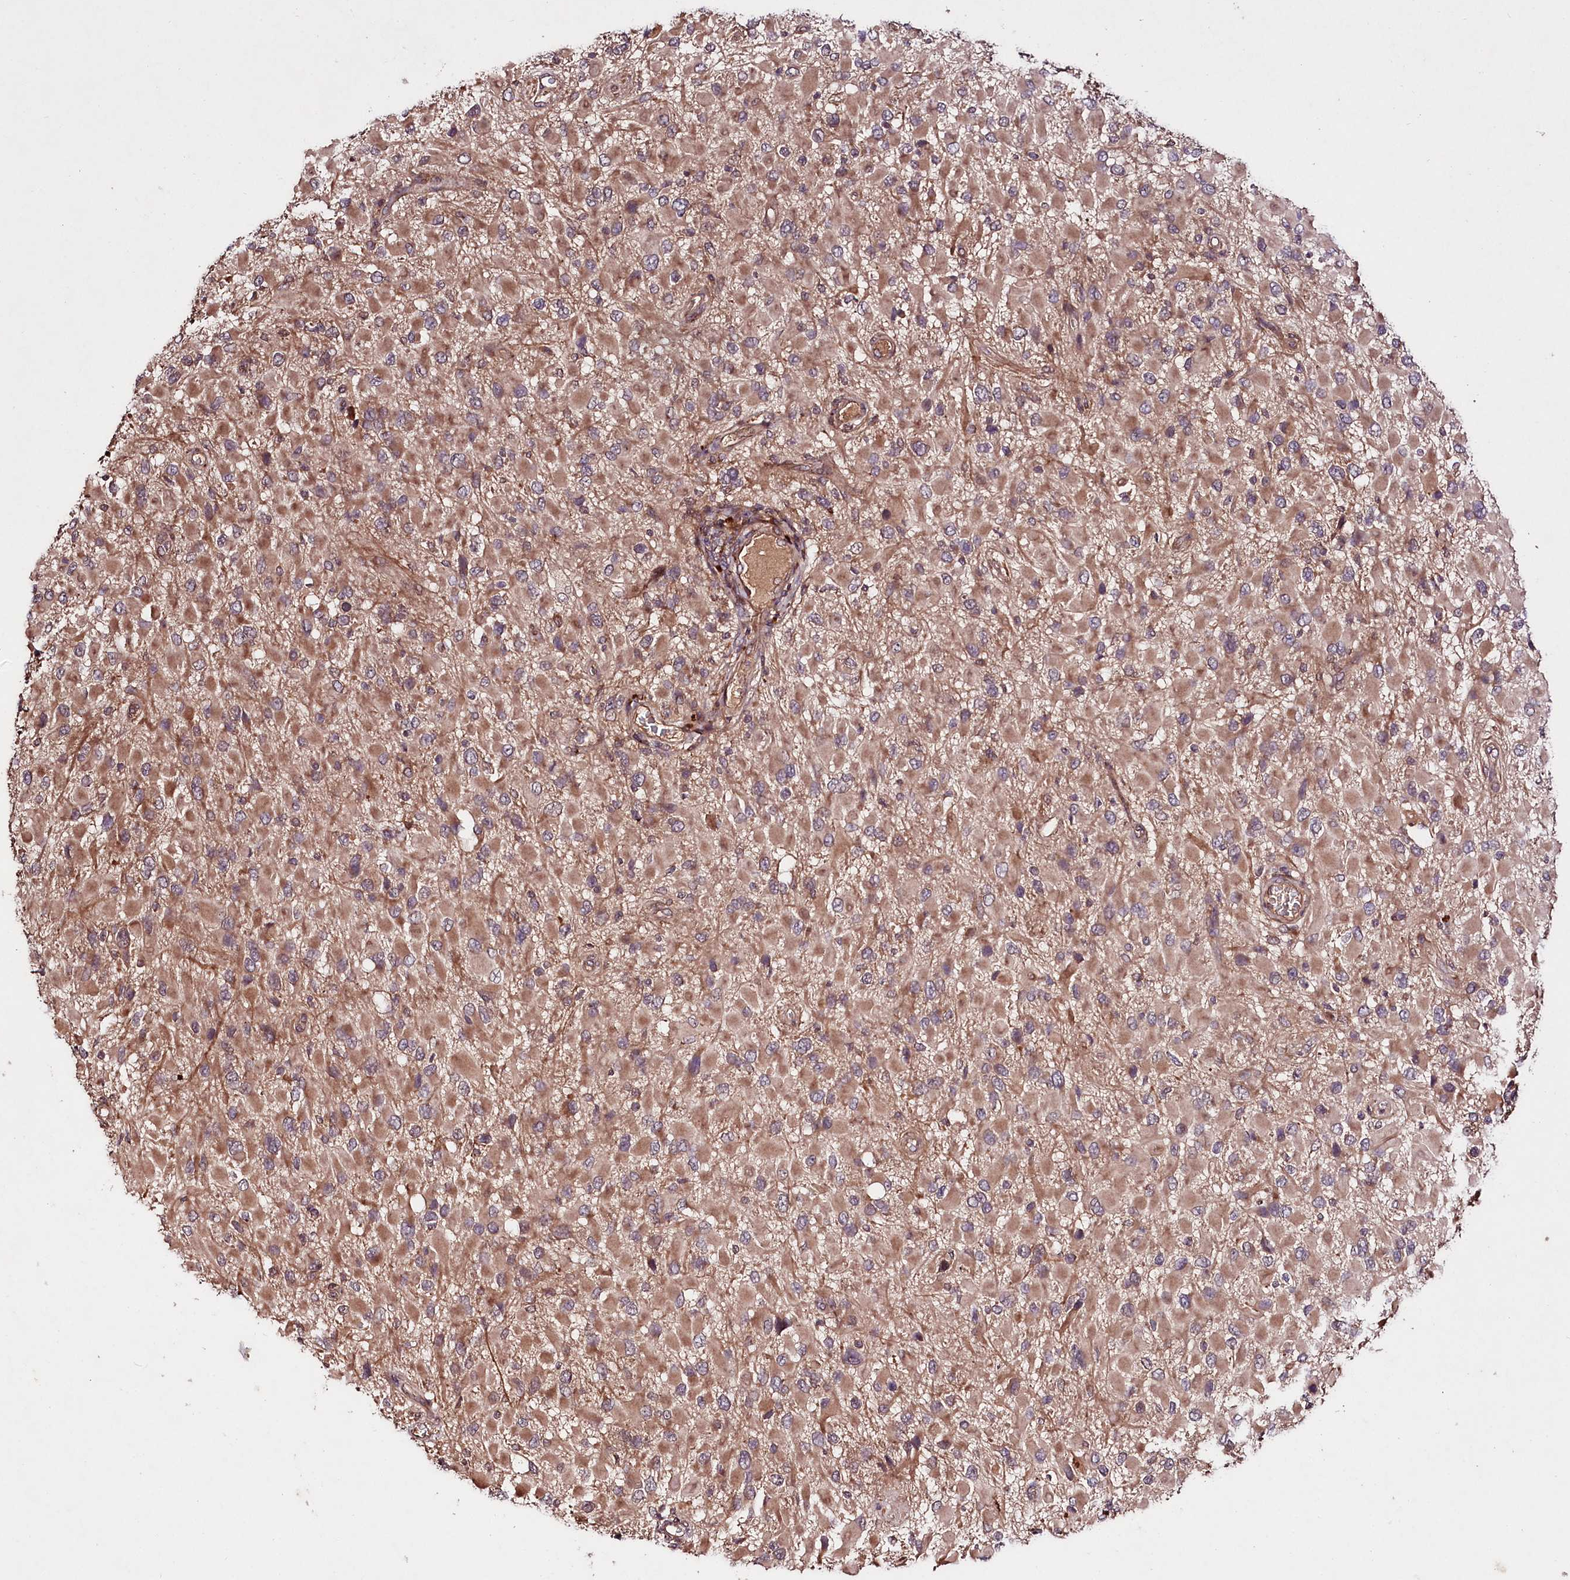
{"staining": {"intensity": "moderate", "quantity": ">75%", "location": "cytoplasmic/membranous"}, "tissue": "glioma", "cell_type": "Tumor cells", "image_type": "cancer", "snomed": [{"axis": "morphology", "description": "Glioma, malignant, High grade"}, {"axis": "topography", "description": "Brain"}], "caption": "Brown immunohistochemical staining in glioma shows moderate cytoplasmic/membranous staining in approximately >75% of tumor cells.", "gene": "TNPO3", "patient": {"sex": "male", "age": 53}}